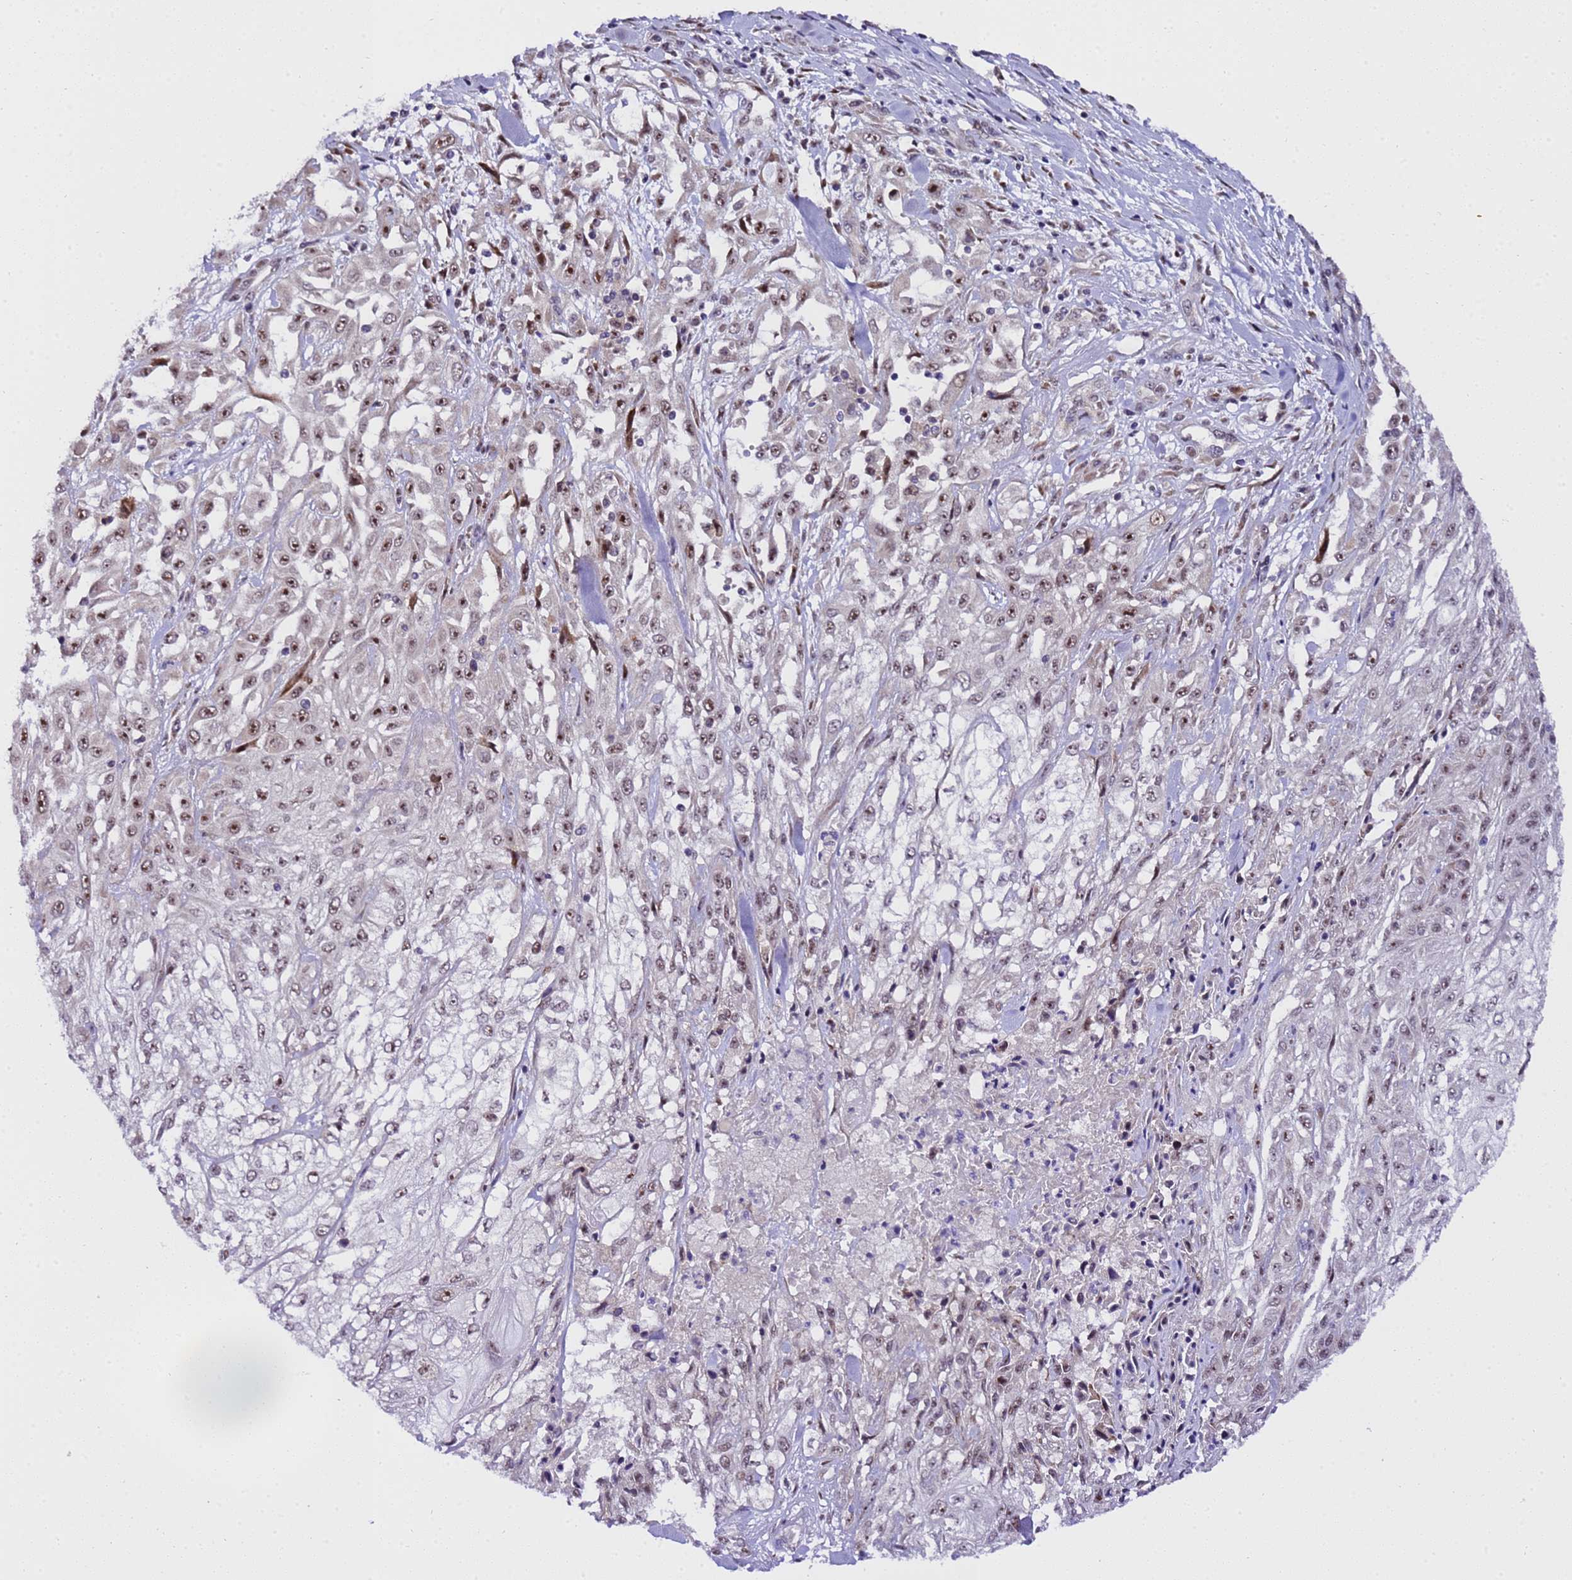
{"staining": {"intensity": "moderate", "quantity": "25%-75%", "location": "nuclear"}, "tissue": "skin cancer", "cell_type": "Tumor cells", "image_type": "cancer", "snomed": [{"axis": "morphology", "description": "Squamous cell carcinoma, NOS"}, {"axis": "morphology", "description": "Squamous cell carcinoma, metastatic, NOS"}, {"axis": "topography", "description": "Skin"}, {"axis": "topography", "description": "Lymph node"}], "caption": "IHC micrograph of metastatic squamous cell carcinoma (skin) stained for a protein (brown), which exhibits medium levels of moderate nuclear expression in about 25%-75% of tumor cells.", "gene": "SLX4IP", "patient": {"sex": "male", "age": 75}}